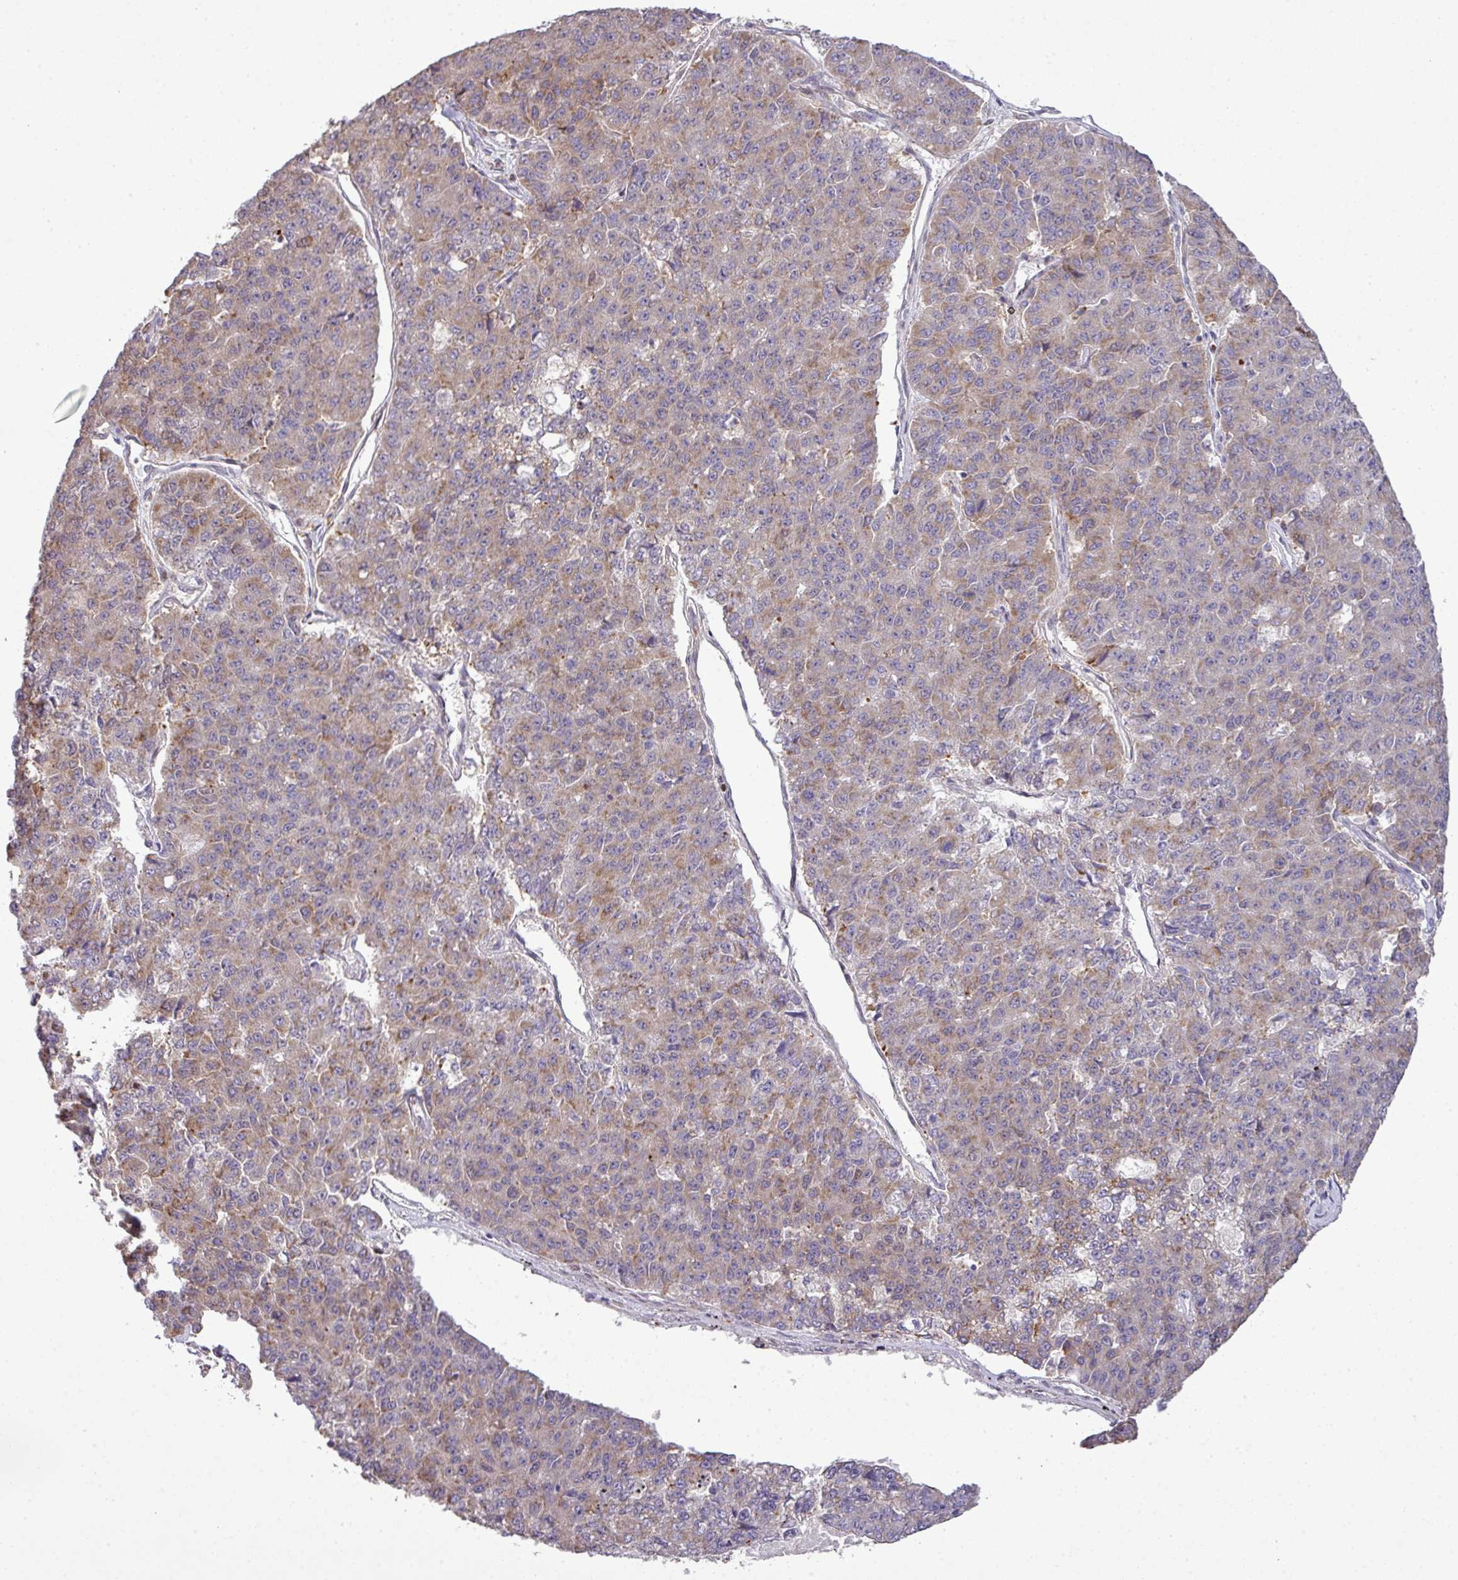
{"staining": {"intensity": "weak", "quantity": "25%-75%", "location": "cytoplasmic/membranous"}, "tissue": "pancreatic cancer", "cell_type": "Tumor cells", "image_type": "cancer", "snomed": [{"axis": "morphology", "description": "Adenocarcinoma, NOS"}, {"axis": "topography", "description": "Pancreas"}], "caption": "This image displays immunohistochemistry (IHC) staining of pancreatic adenocarcinoma, with low weak cytoplasmic/membranous positivity in about 25%-75% of tumor cells.", "gene": "TPRA1", "patient": {"sex": "male", "age": 50}}